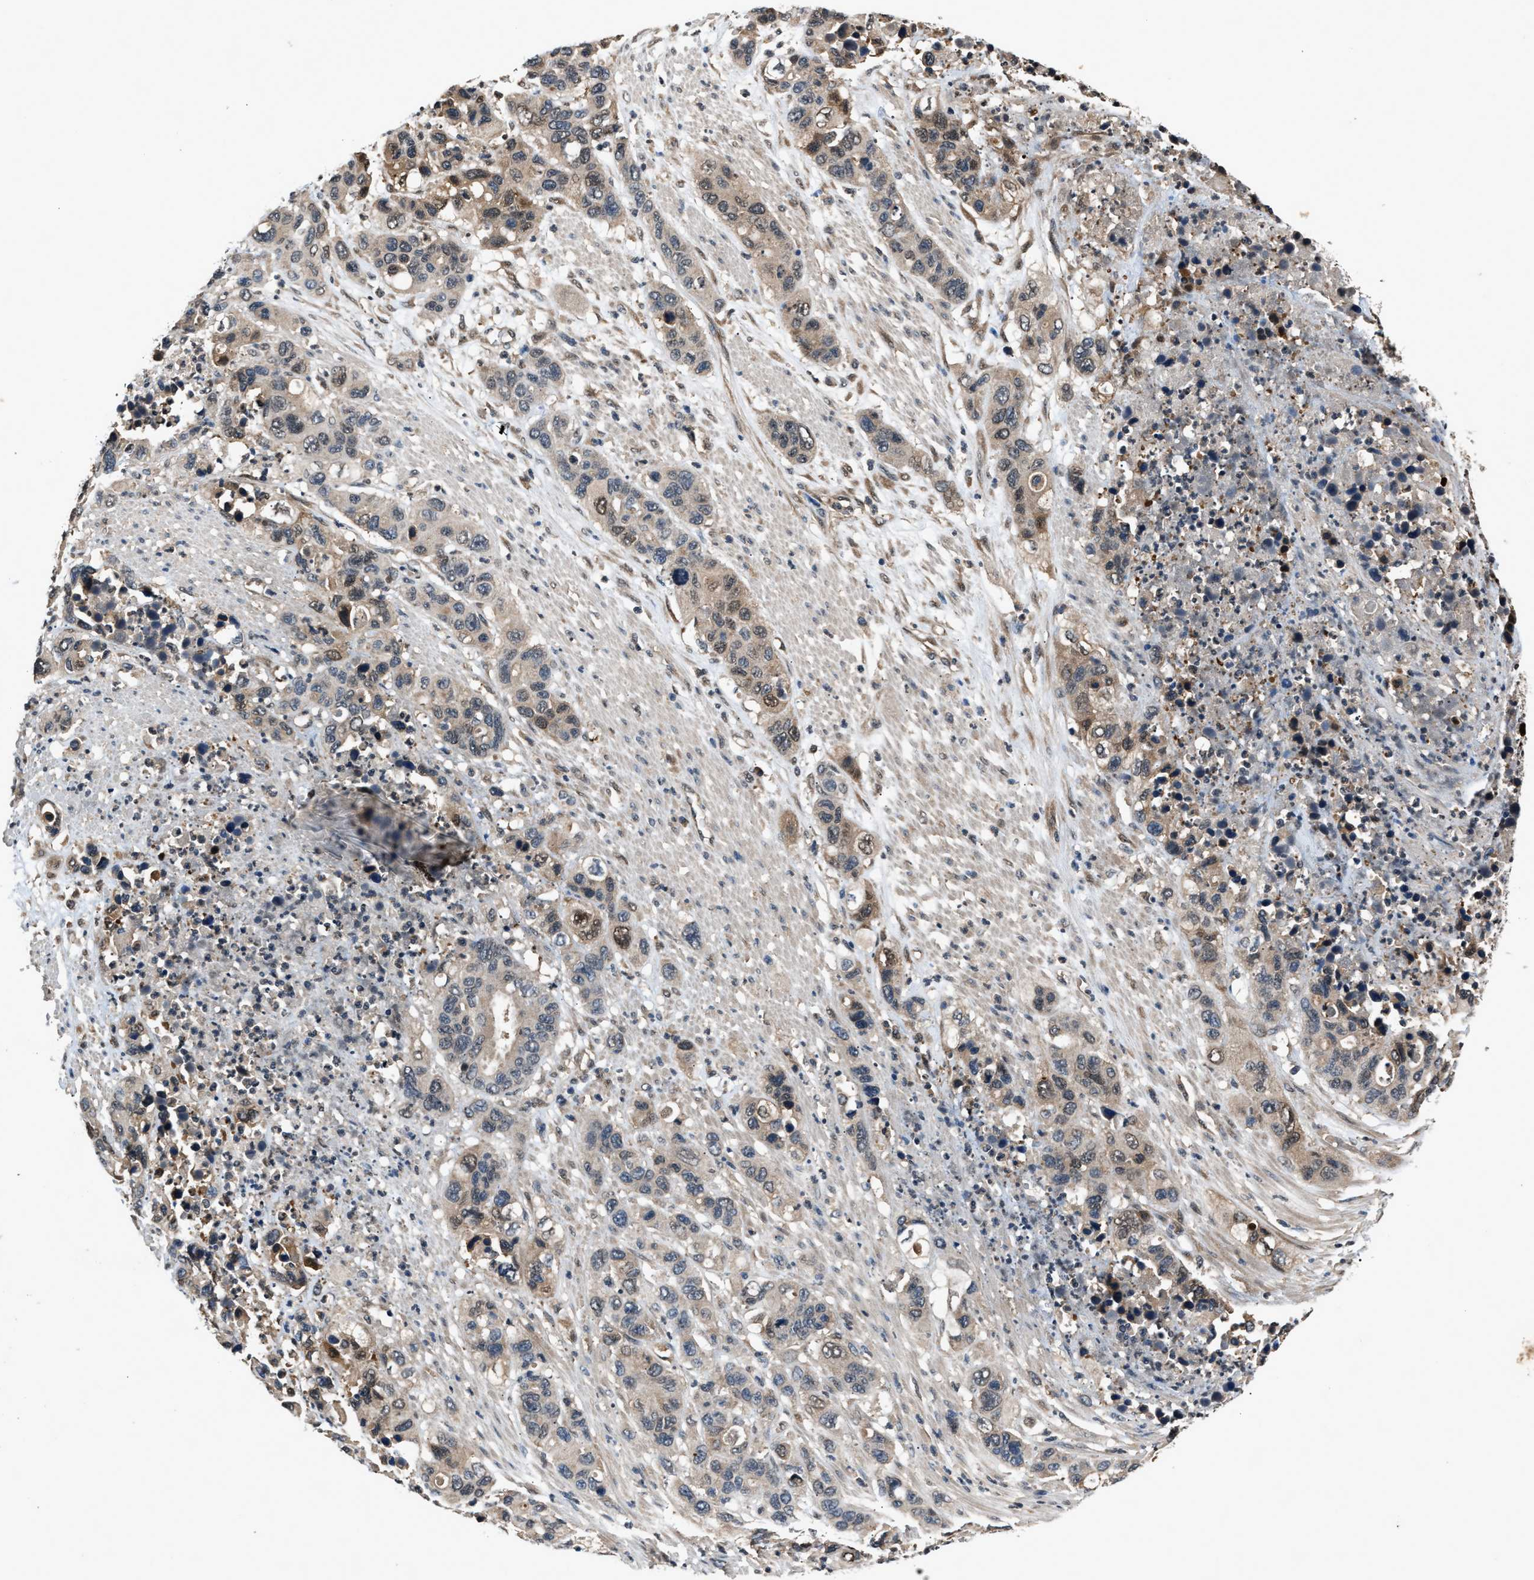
{"staining": {"intensity": "weak", "quantity": "25%-75%", "location": "cytoplasmic/membranous,nuclear"}, "tissue": "pancreatic cancer", "cell_type": "Tumor cells", "image_type": "cancer", "snomed": [{"axis": "morphology", "description": "Adenocarcinoma, NOS"}, {"axis": "topography", "description": "Pancreas"}], "caption": "This is a photomicrograph of immunohistochemistry (IHC) staining of pancreatic cancer (adenocarcinoma), which shows weak expression in the cytoplasmic/membranous and nuclear of tumor cells.", "gene": "TP53I3", "patient": {"sex": "female", "age": 71}}